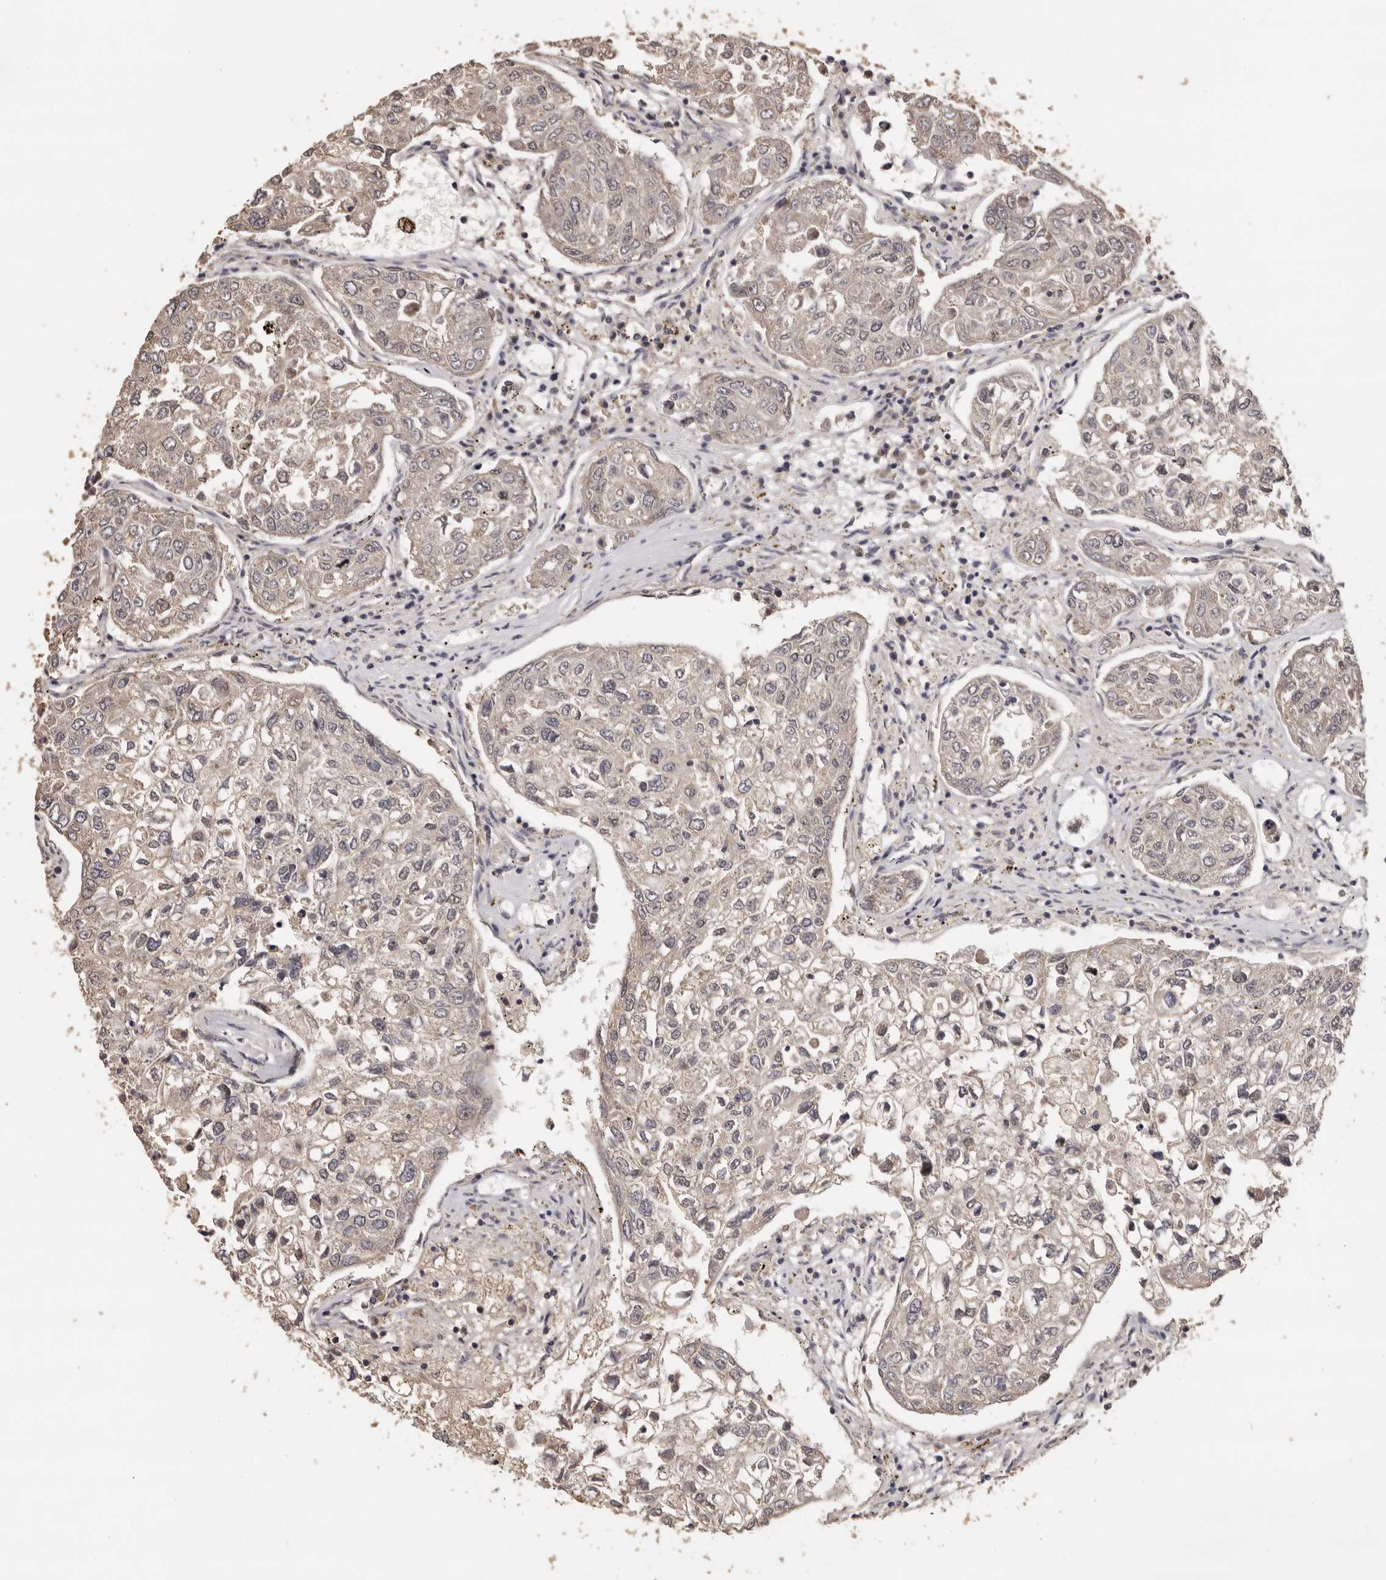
{"staining": {"intensity": "negative", "quantity": "none", "location": "none"}, "tissue": "urothelial cancer", "cell_type": "Tumor cells", "image_type": "cancer", "snomed": [{"axis": "morphology", "description": "Urothelial carcinoma, High grade"}, {"axis": "topography", "description": "Lymph node"}, {"axis": "topography", "description": "Urinary bladder"}], "caption": "IHC histopathology image of neoplastic tissue: high-grade urothelial carcinoma stained with DAB exhibits no significant protein positivity in tumor cells.", "gene": "KIF2B", "patient": {"sex": "male", "age": 51}}